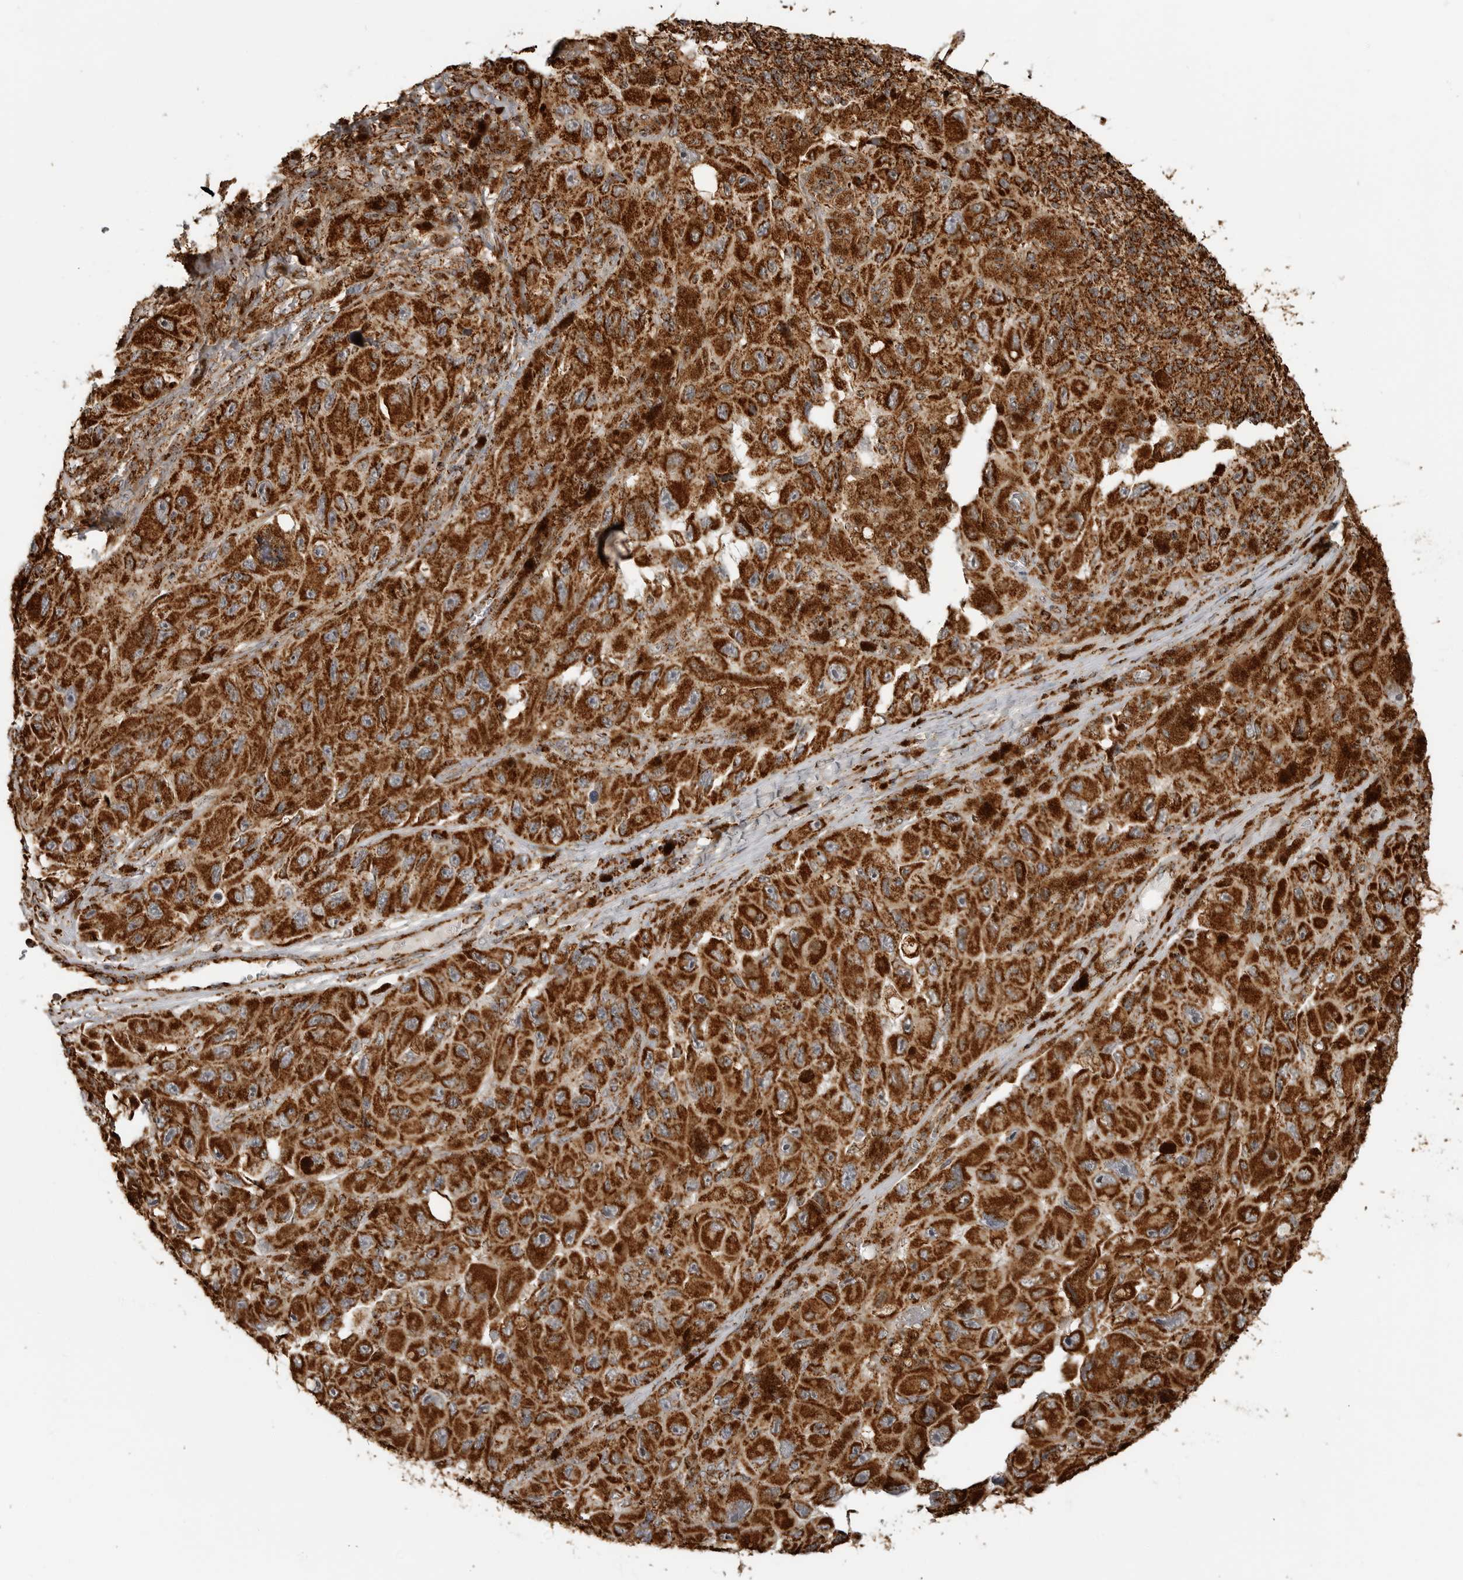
{"staining": {"intensity": "strong", "quantity": ">75%", "location": "cytoplasmic/membranous"}, "tissue": "melanoma", "cell_type": "Tumor cells", "image_type": "cancer", "snomed": [{"axis": "morphology", "description": "Malignant melanoma, NOS"}, {"axis": "topography", "description": "Skin"}], "caption": "Immunohistochemical staining of human malignant melanoma demonstrates strong cytoplasmic/membranous protein staining in approximately >75% of tumor cells.", "gene": "BMP2K", "patient": {"sex": "female", "age": 73}}